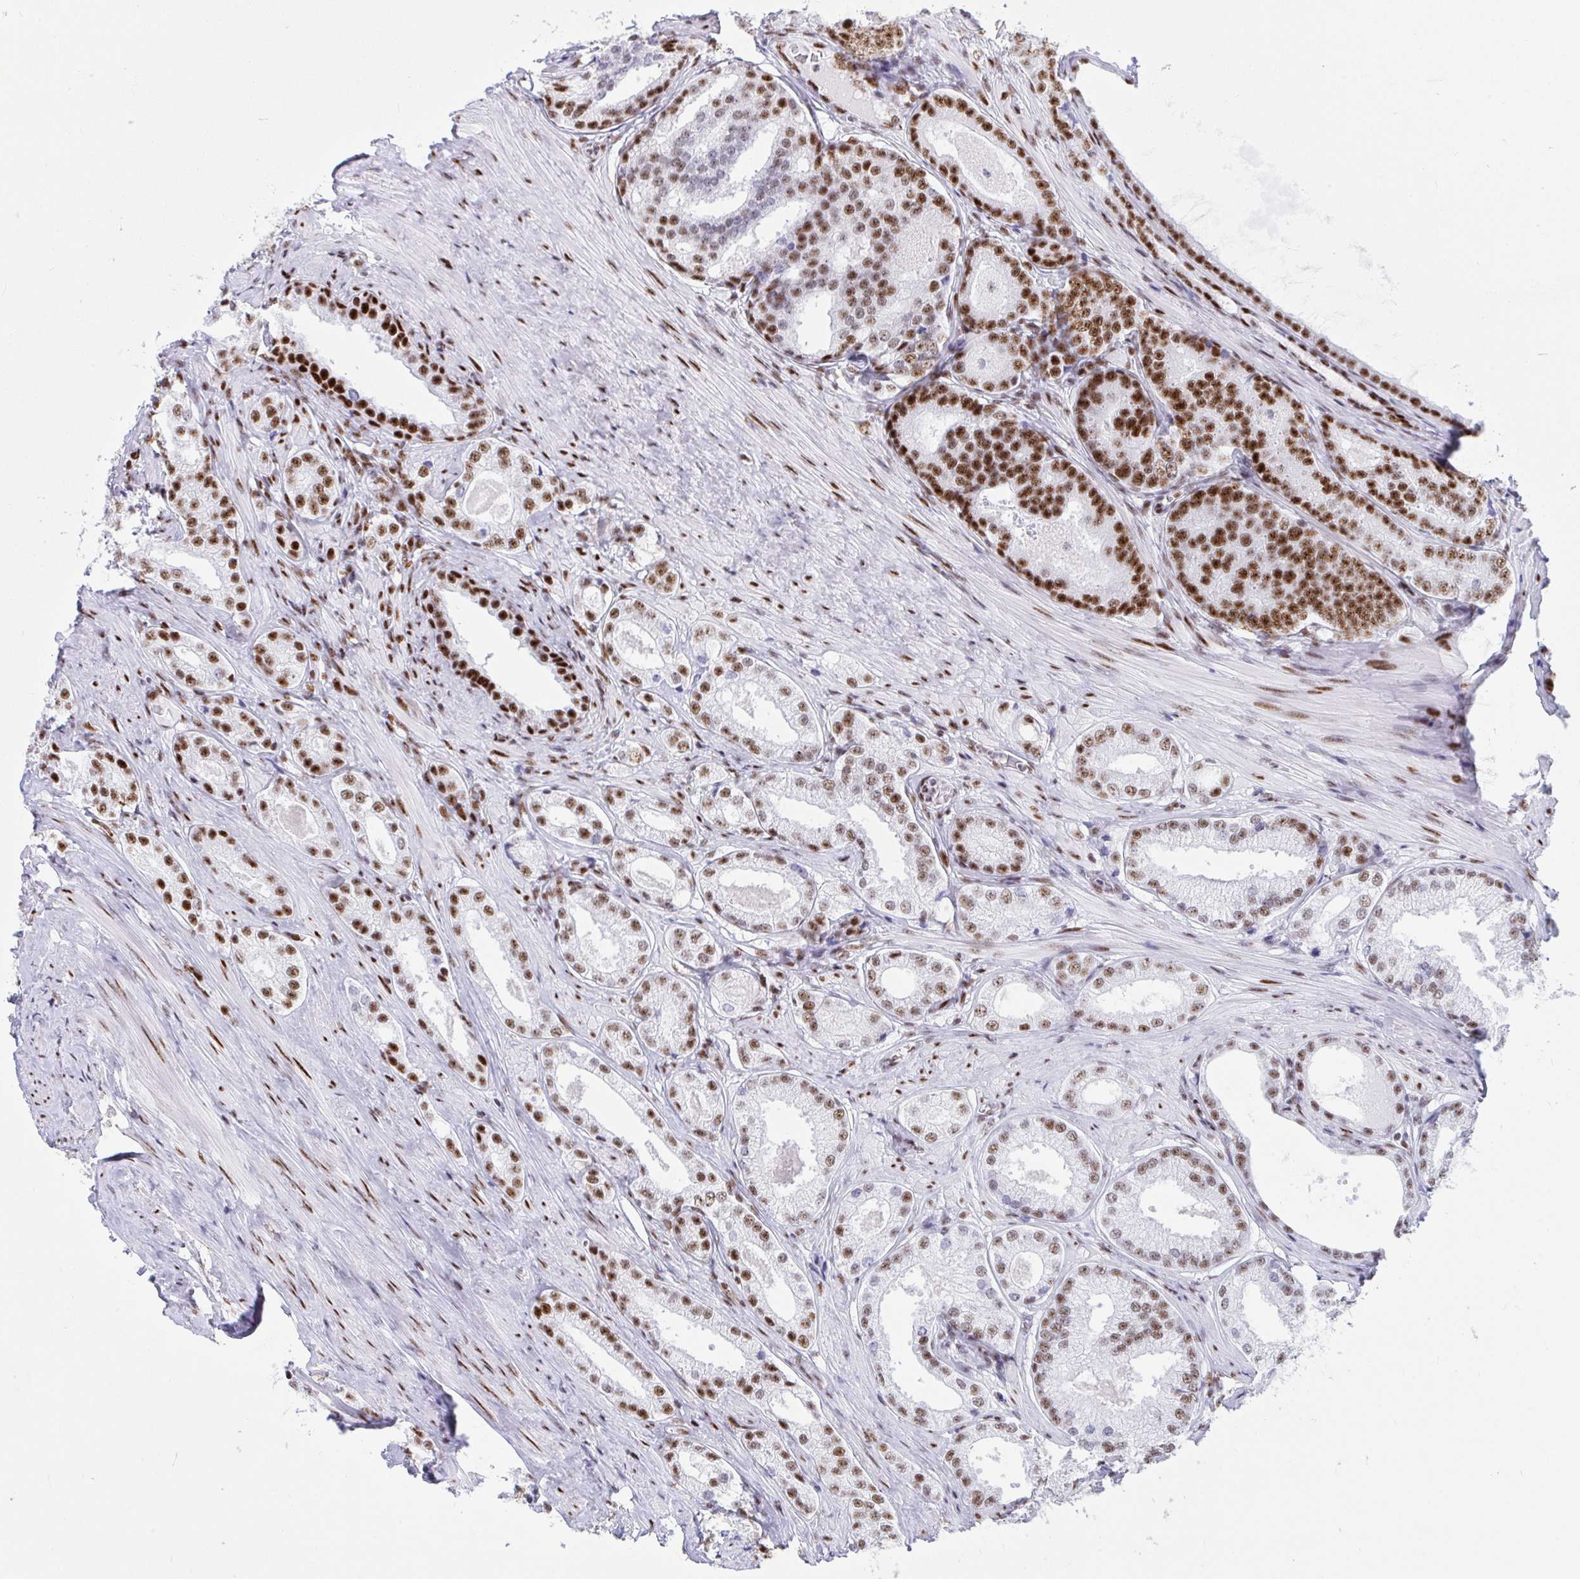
{"staining": {"intensity": "strong", "quantity": "<25%", "location": "nuclear"}, "tissue": "prostate cancer", "cell_type": "Tumor cells", "image_type": "cancer", "snomed": [{"axis": "morphology", "description": "Adenocarcinoma, NOS"}, {"axis": "morphology", "description": "Adenocarcinoma, Low grade"}, {"axis": "topography", "description": "Prostate"}], "caption": "IHC of human prostate cancer (adenocarcinoma (low-grade)) displays medium levels of strong nuclear expression in about <25% of tumor cells. The staining was performed using DAB to visualize the protein expression in brown, while the nuclei were stained in blue with hematoxylin (Magnification: 20x).", "gene": "IKZF2", "patient": {"sex": "male", "age": 68}}